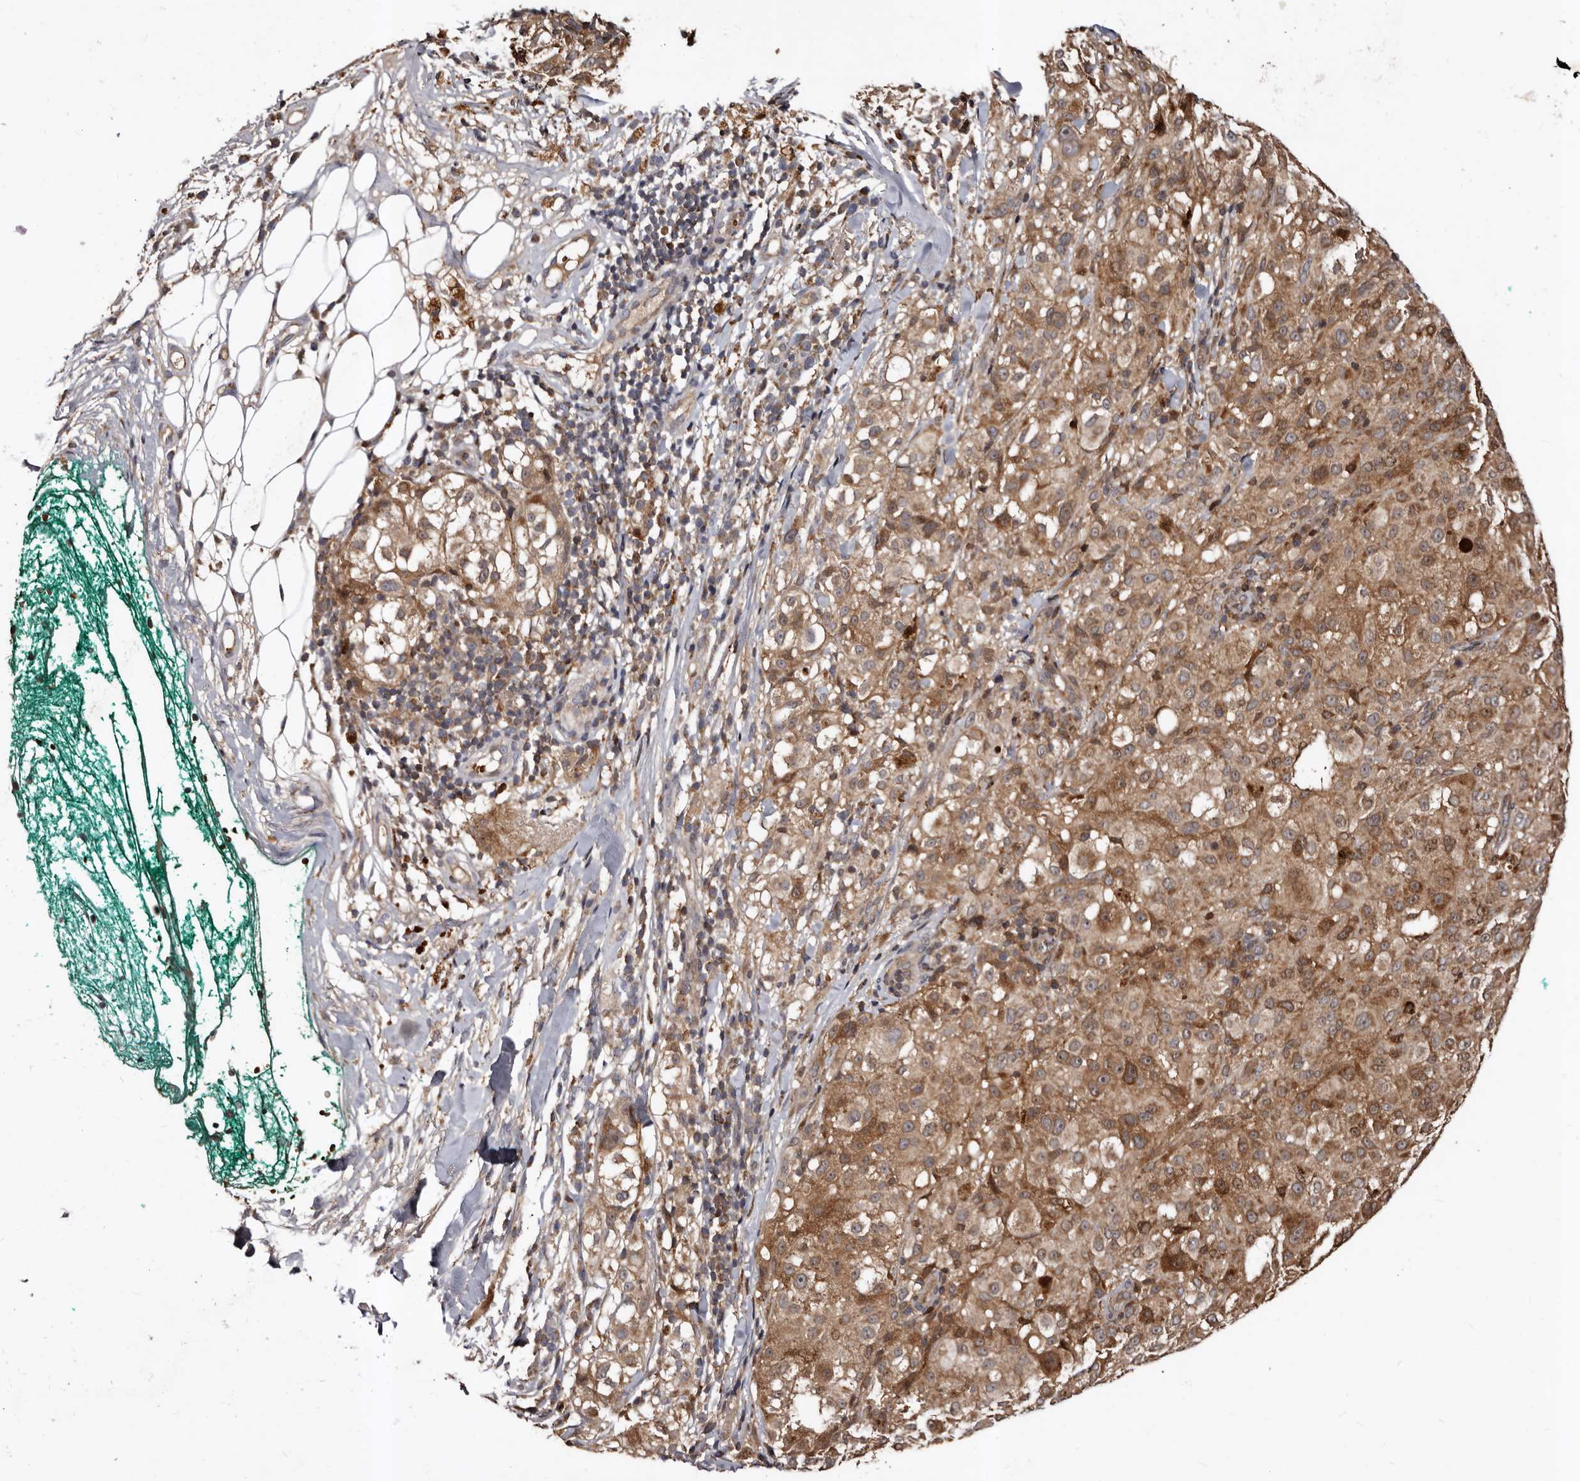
{"staining": {"intensity": "moderate", "quantity": ">75%", "location": "cytoplasmic/membranous"}, "tissue": "melanoma", "cell_type": "Tumor cells", "image_type": "cancer", "snomed": [{"axis": "morphology", "description": "Necrosis, NOS"}, {"axis": "morphology", "description": "Malignant melanoma, NOS"}, {"axis": "topography", "description": "Skin"}], "caption": "Immunohistochemistry (IHC) image of neoplastic tissue: human malignant melanoma stained using immunohistochemistry displays medium levels of moderate protein expression localized specifically in the cytoplasmic/membranous of tumor cells, appearing as a cytoplasmic/membranous brown color.", "gene": "BAX", "patient": {"sex": "female", "age": 87}}